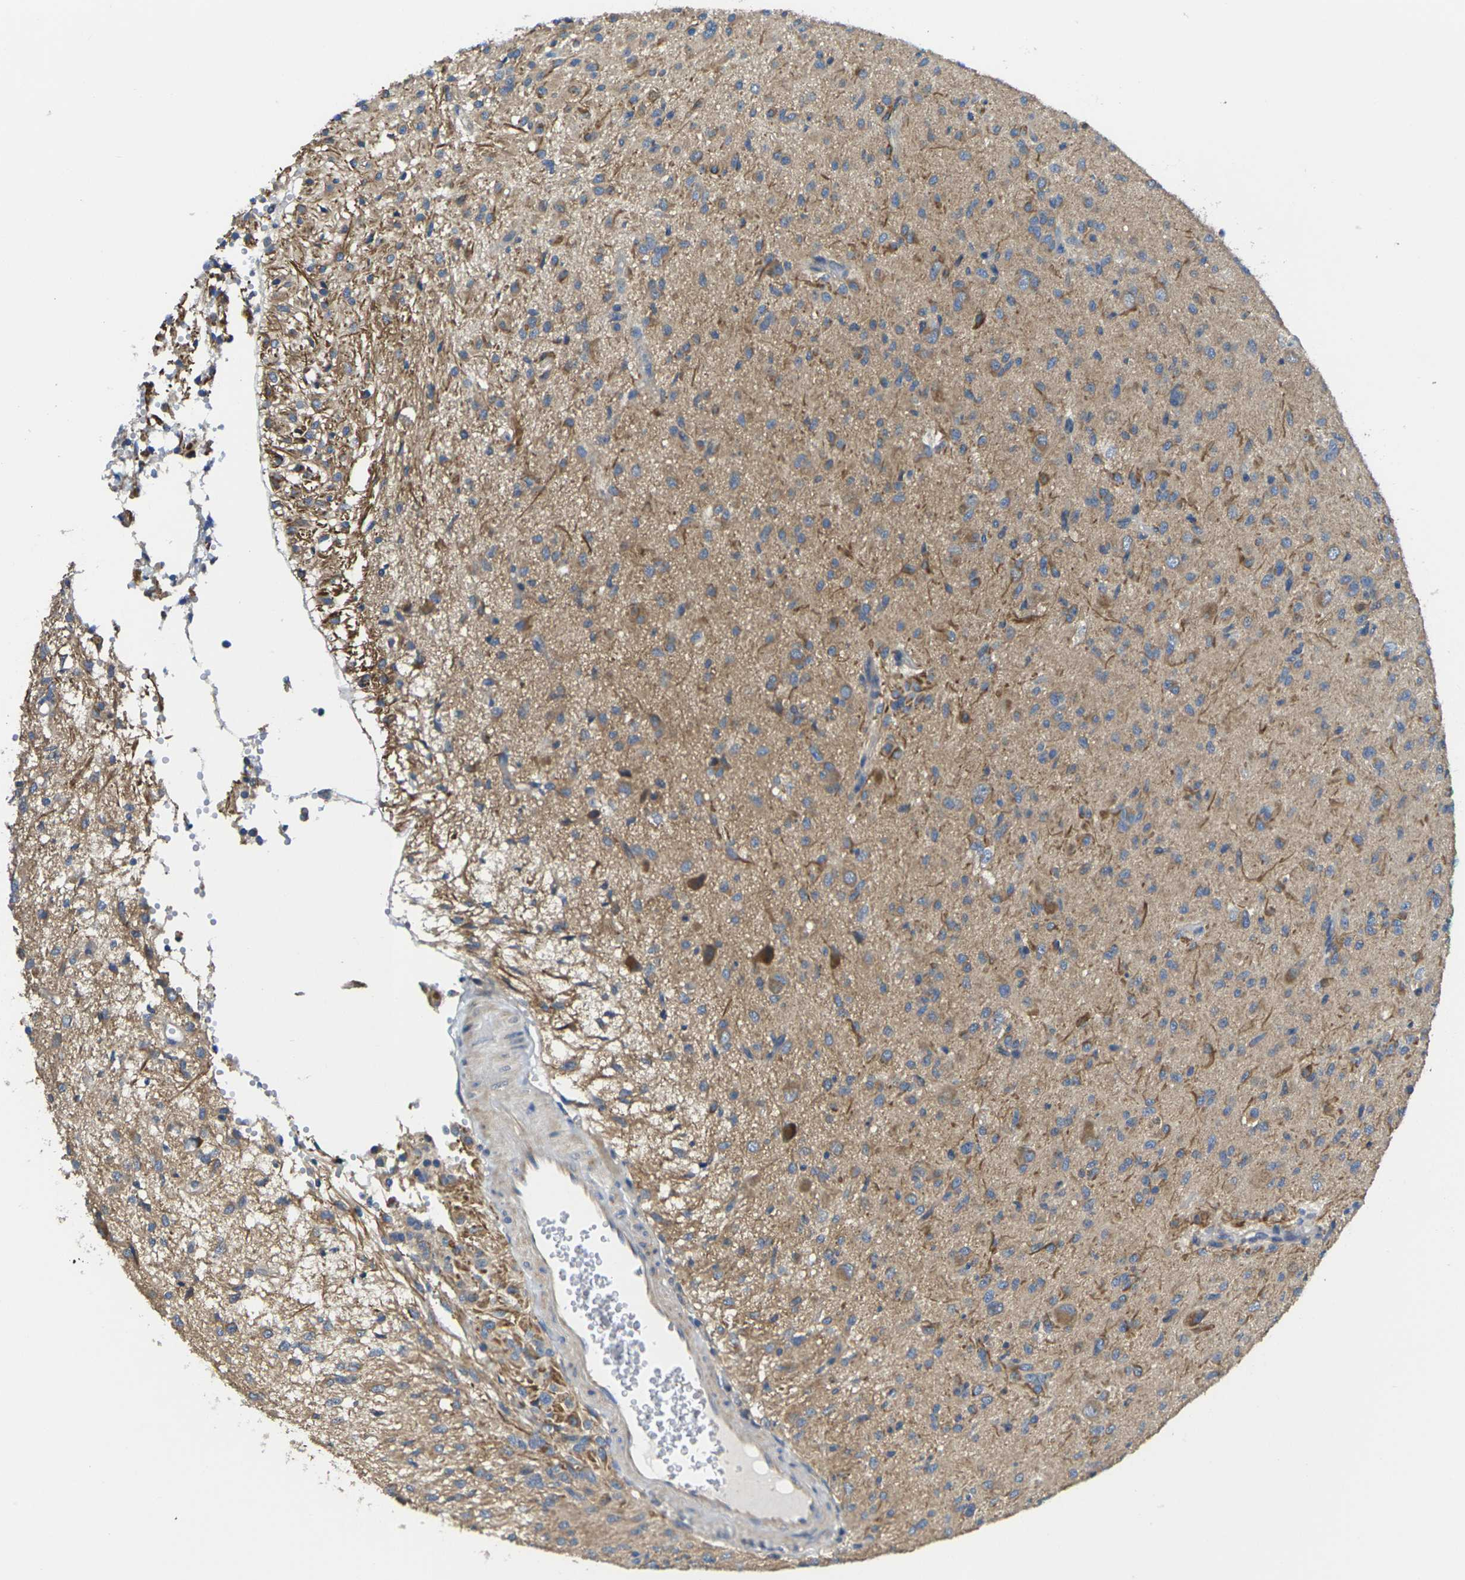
{"staining": {"intensity": "moderate", "quantity": "25%-75%", "location": "cytoplasmic/membranous"}, "tissue": "glioma", "cell_type": "Tumor cells", "image_type": "cancer", "snomed": [{"axis": "morphology", "description": "Glioma, malignant, High grade"}, {"axis": "topography", "description": "Brain"}], "caption": "Immunohistochemistry of glioma shows medium levels of moderate cytoplasmic/membranous expression in approximately 25%-75% of tumor cells.", "gene": "TMCC2", "patient": {"sex": "female", "age": 59}}